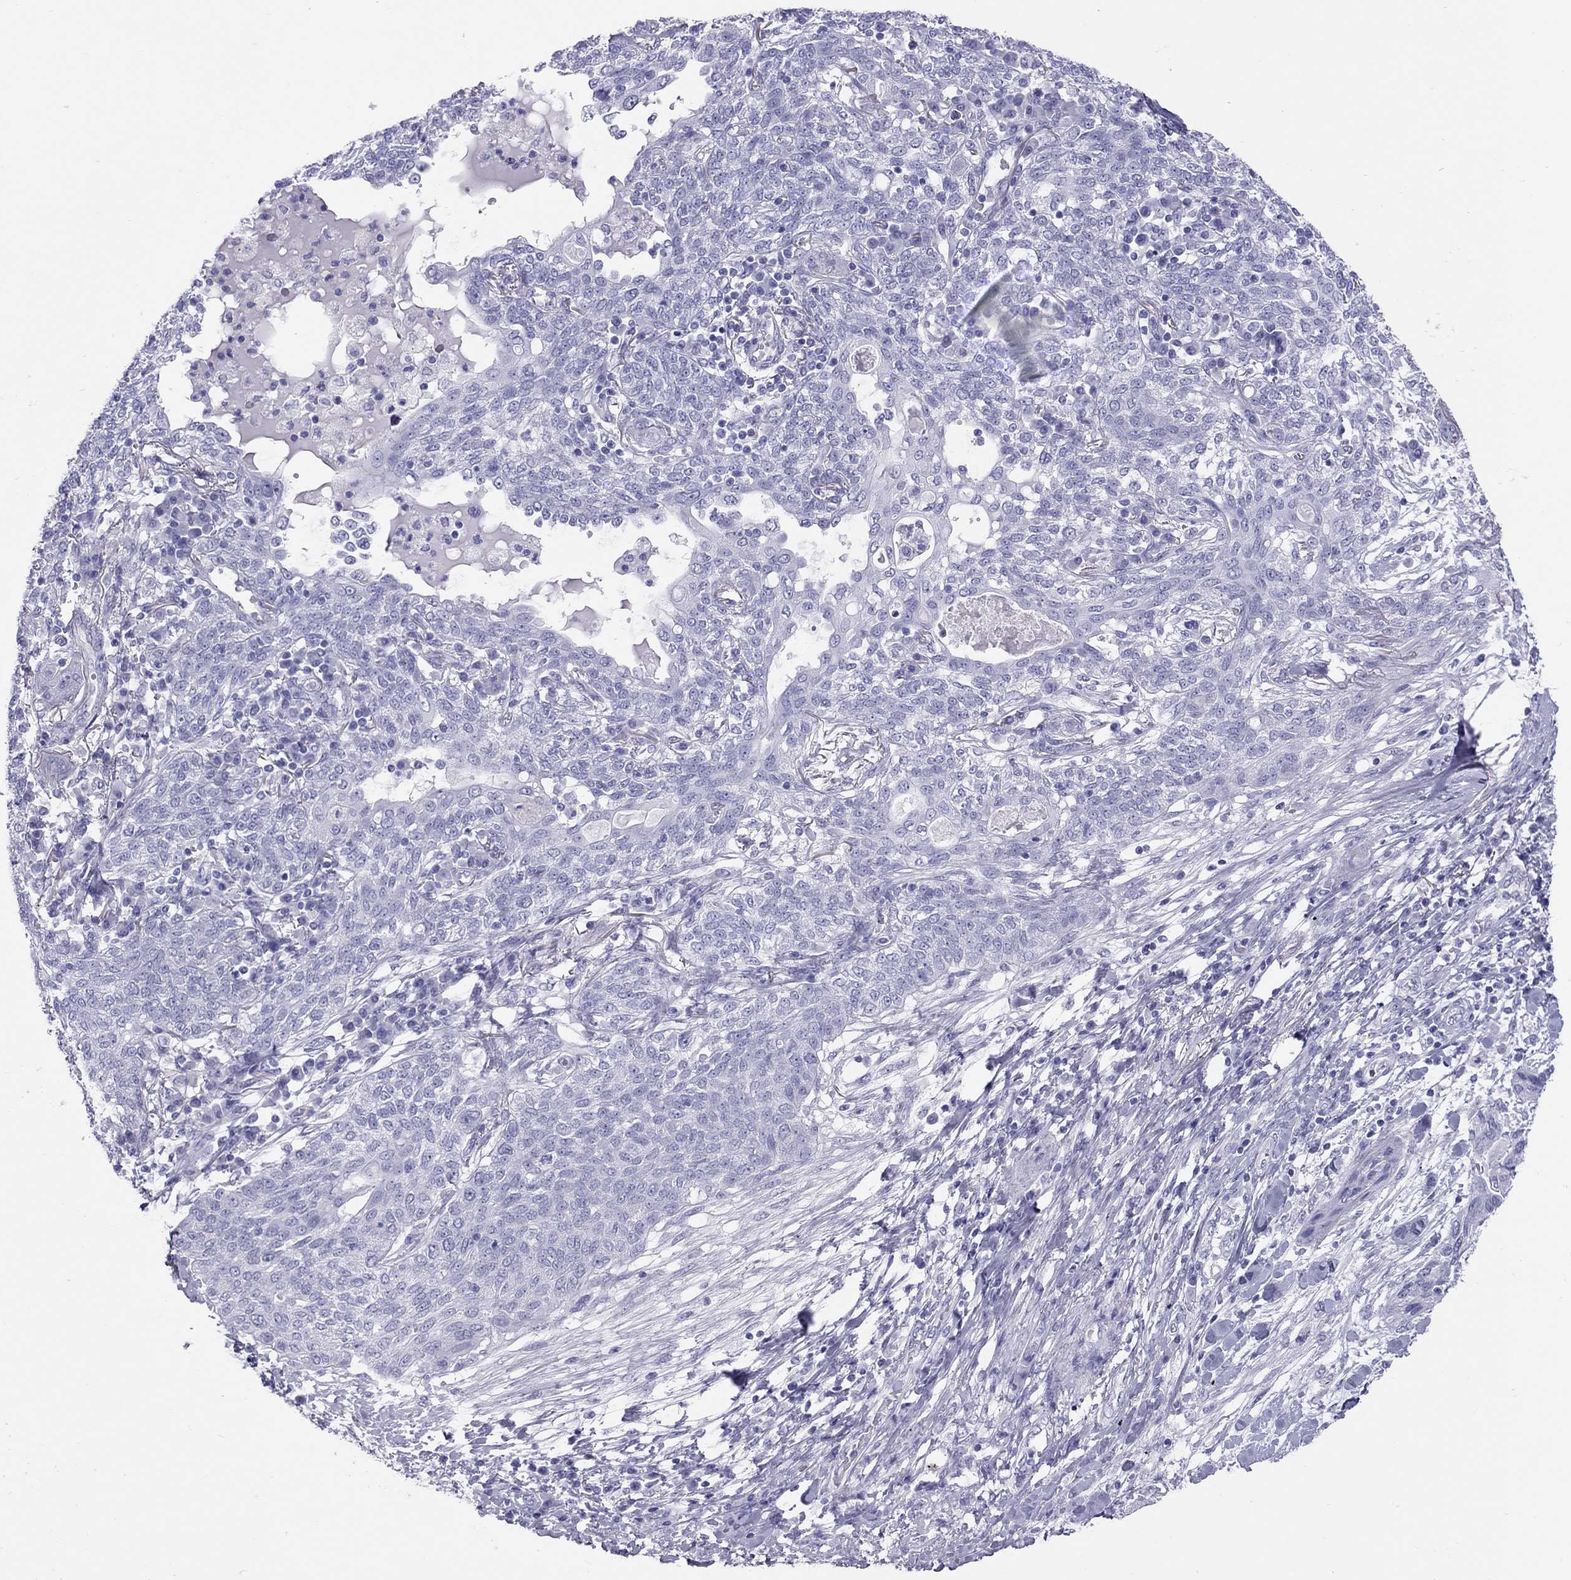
{"staining": {"intensity": "negative", "quantity": "none", "location": "none"}, "tissue": "lung cancer", "cell_type": "Tumor cells", "image_type": "cancer", "snomed": [{"axis": "morphology", "description": "Squamous cell carcinoma, NOS"}, {"axis": "topography", "description": "Lung"}], "caption": "This is a histopathology image of immunohistochemistry staining of lung cancer, which shows no positivity in tumor cells.", "gene": "PSMB11", "patient": {"sex": "female", "age": 70}}